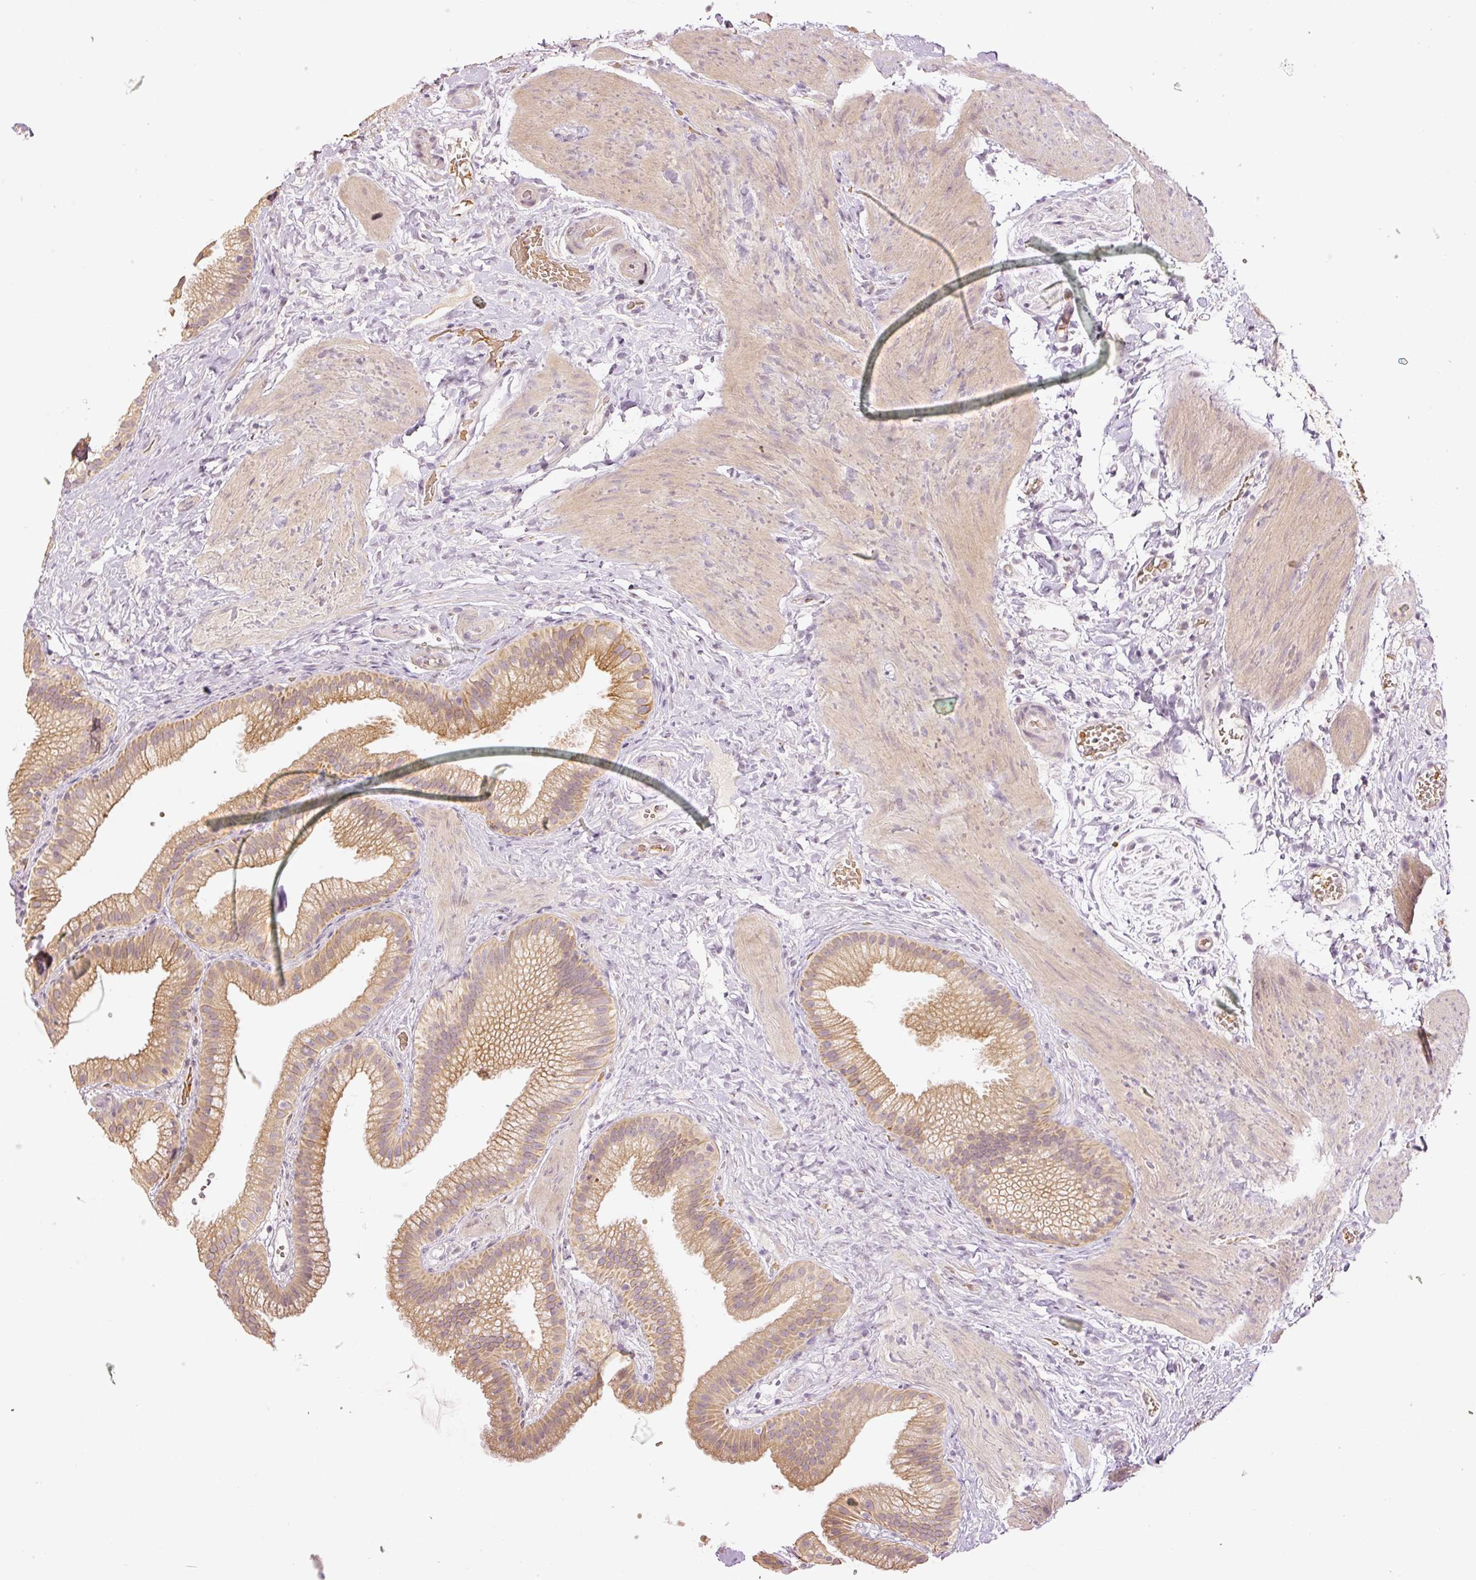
{"staining": {"intensity": "moderate", "quantity": ">75%", "location": "cytoplasmic/membranous"}, "tissue": "gallbladder", "cell_type": "Glandular cells", "image_type": "normal", "snomed": [{"axis": "morphology", "description": "Normal tissue, NOS"}, {"axis": "topography", "description": "Gallbladder"}], "caption": "Immunohistochemical staining of normal human gallbladder displays moderate cytoplasmic/membranous protein expression in approximately >75% of glandular cells.", "gene": "GZMA", "patient": {"sex": "female", "age": 63}}